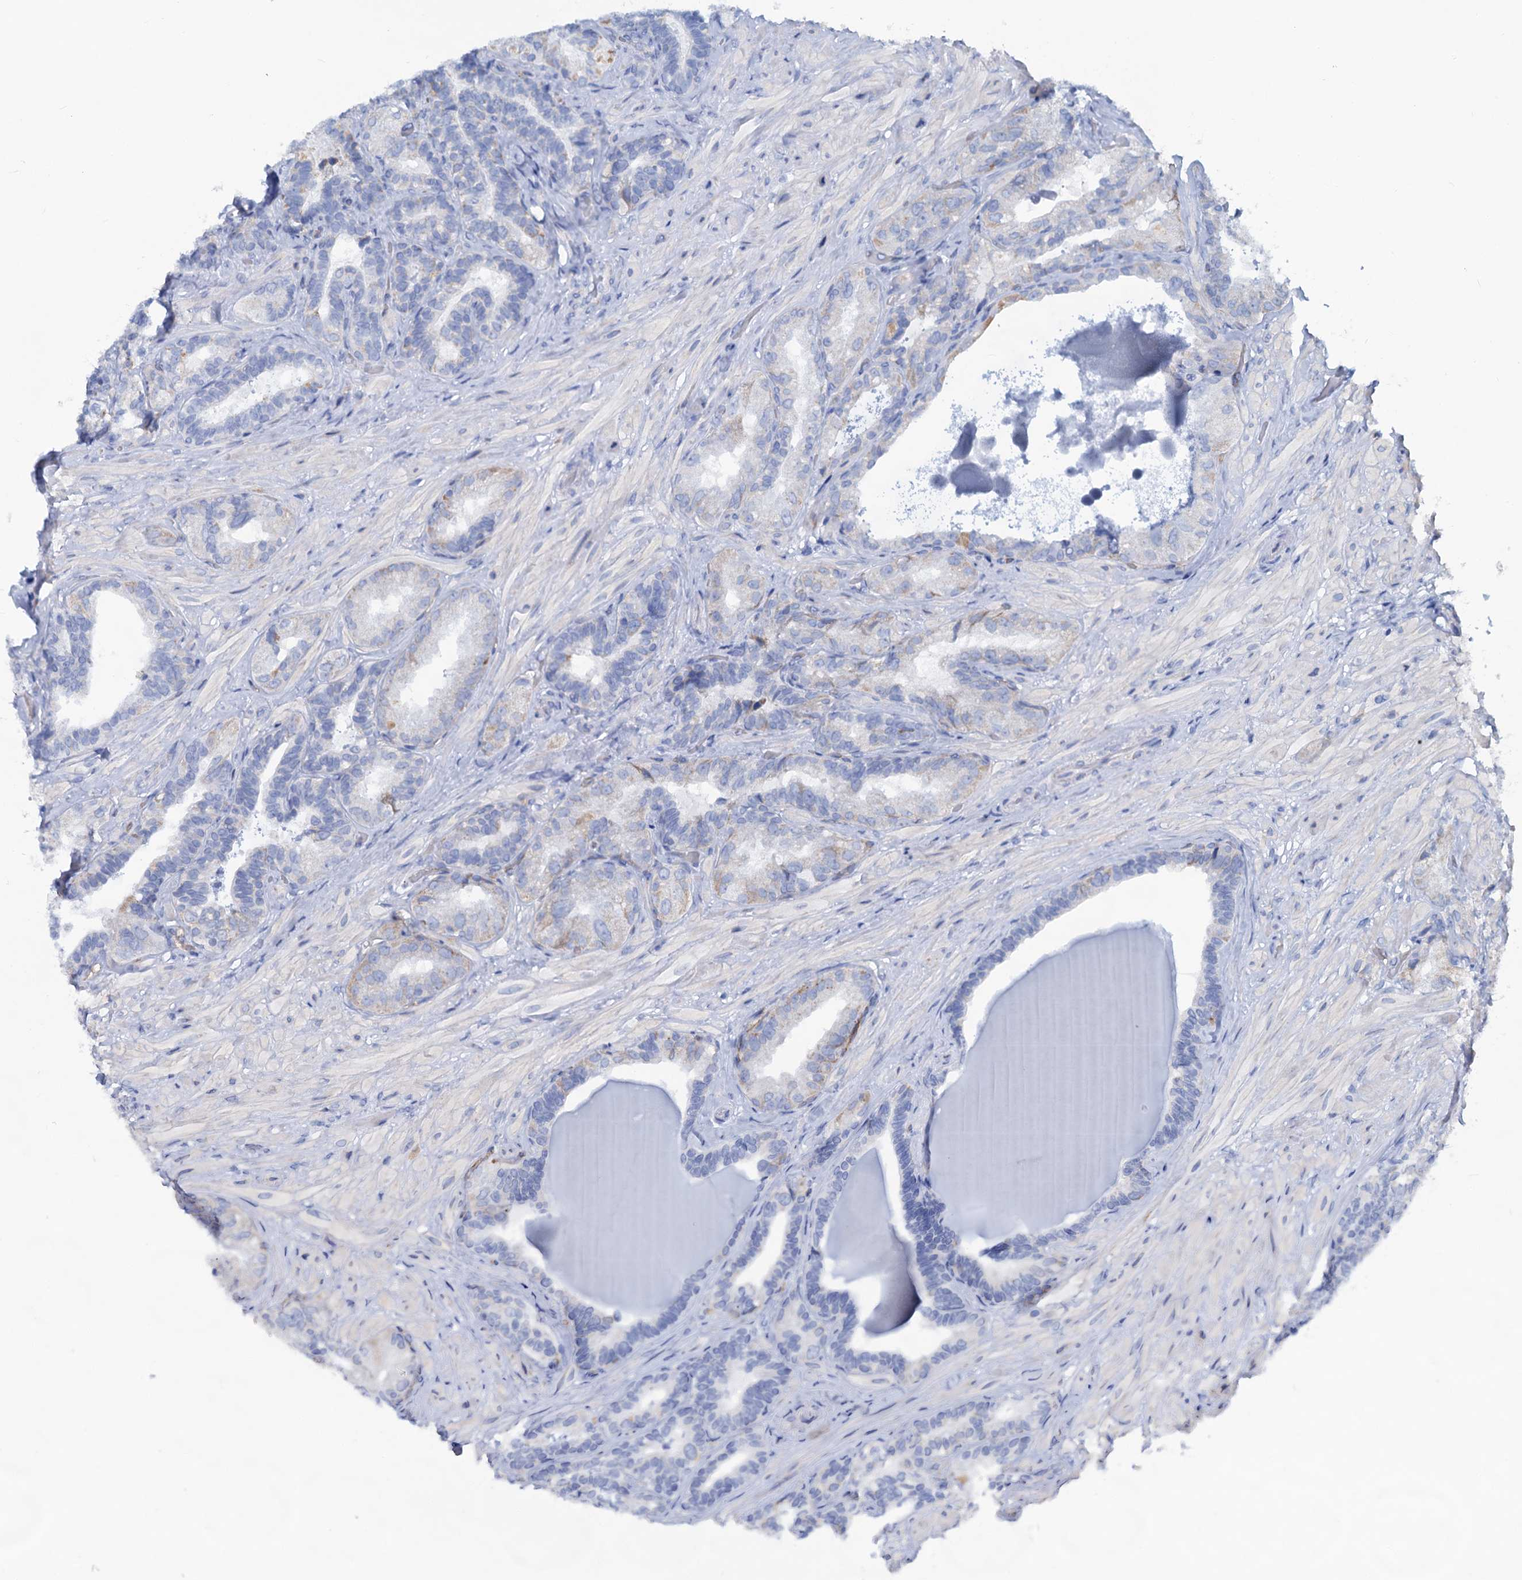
{"staining": {"intensity": "weak", "quantity": "<25%", "location": "cytoplasmic/membranous"}, "tissue": "seminal vesicle", "cell_type": "Glandular cells", "image_type": "normal", "snomed": [{"axis": "morphology", "description": "Normal tissue, NOS"}, {"axis": "topography", "description": "Prostate and seminal vesicle, NOS"}, {"axis": "topography", "description": "Prostate"}, {"axis": "topography", "description": "Seminal veicle"}], "caption": "Immunohistochemical staining of unremarkable seminal vesicle shows no significant staining in glandular cells. The staining was performed using DAB to visualize the protein expression in brown, while the nuclei were stained in blue with hematoxylin (Magnification: 20x).", "gene": "SLC1A3", "patient": {"sex": "male", "age": 67}}